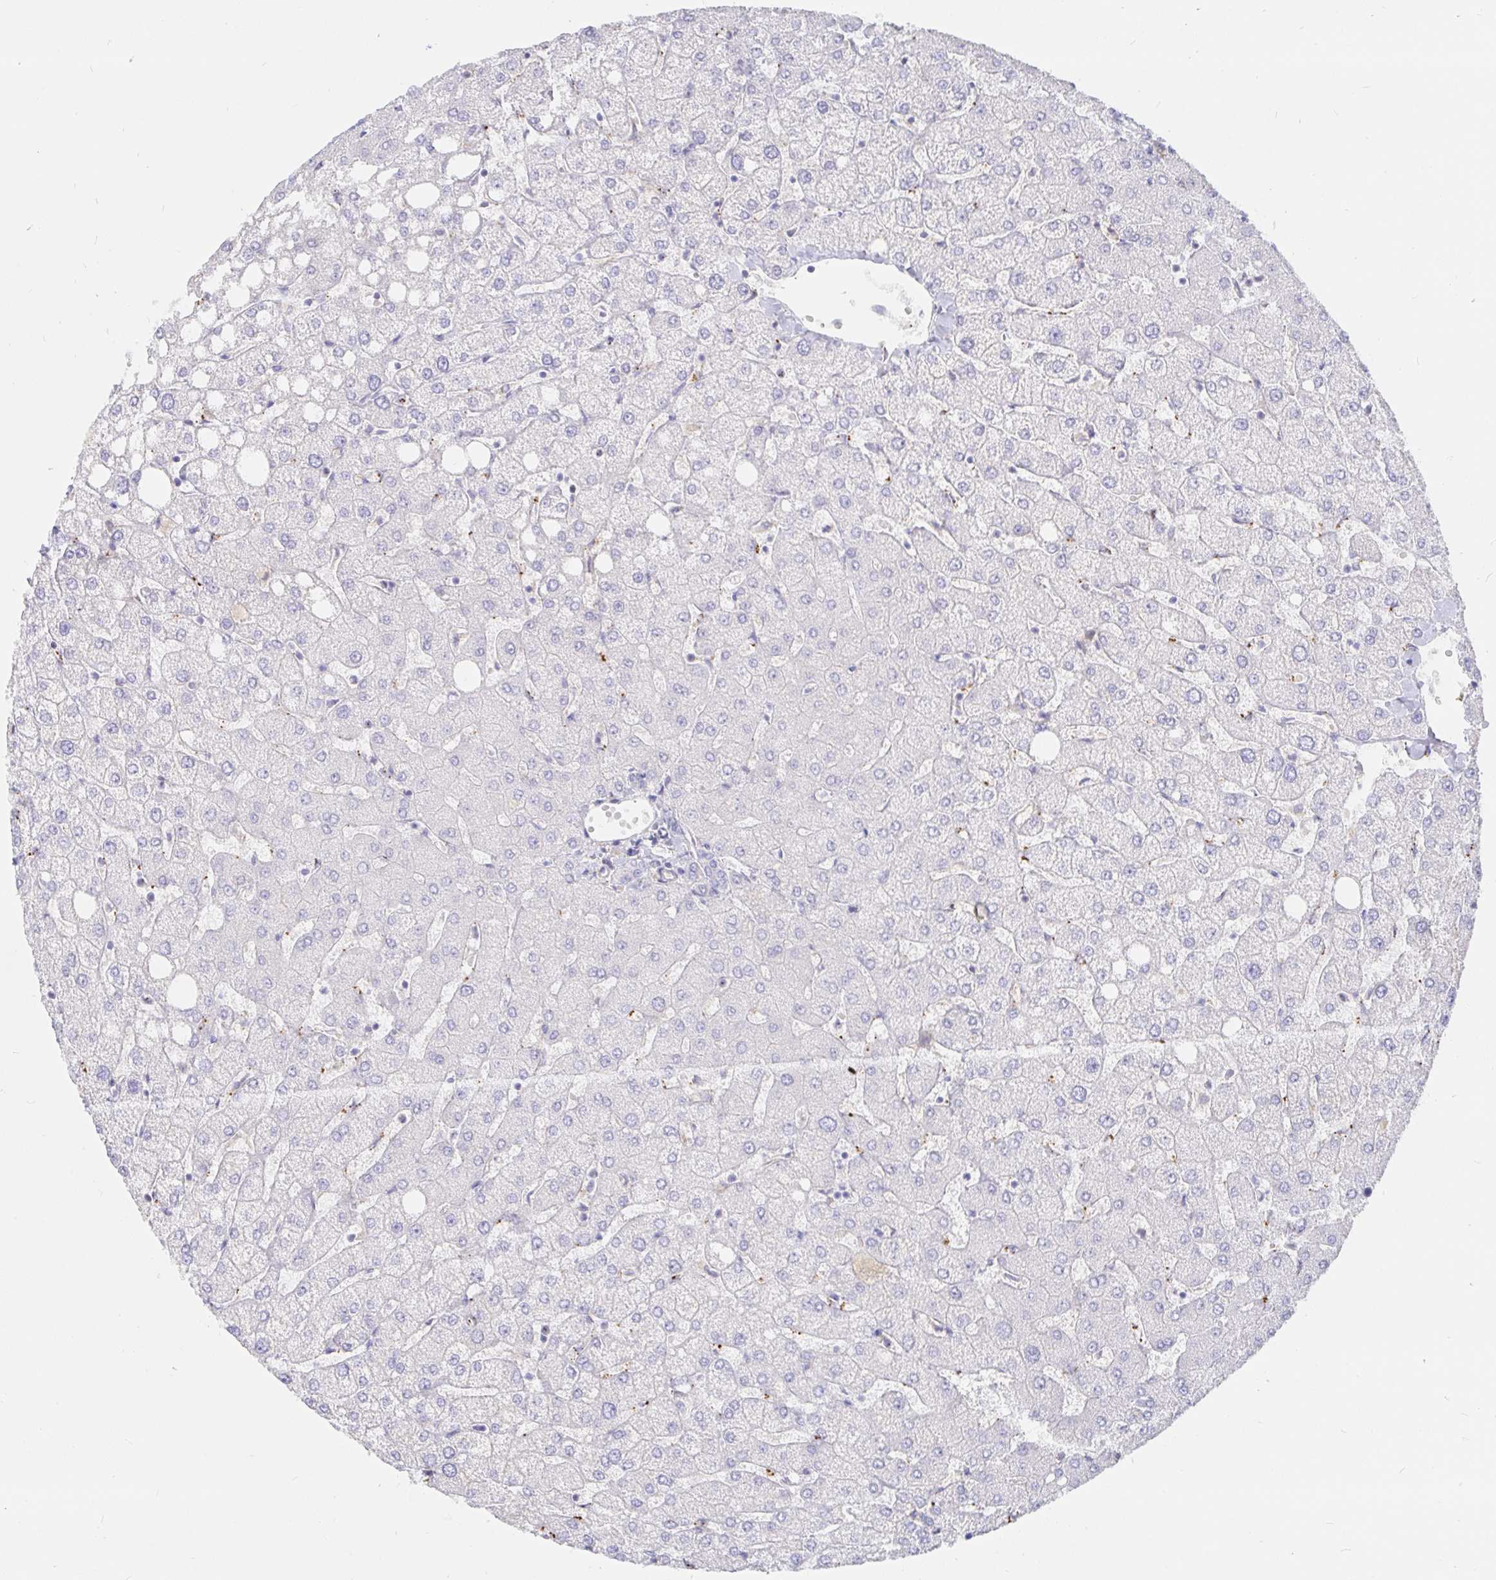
{"staining": {"intensity": "negative", "quantity": "none", "location": "none"}, "tissue": "liver", "cell_type": "Cholangiocytes", "image_type": "normal", "snomed": [{"axis": "morphology", "description": "Normal tissue, NOS"}, {"axis": "topography", "description": "Liver"}], "caption": "Human liver stained for a protein using immunohistochemistry (IHC) demonstrates no expression in cholangiocytes.", "gene": "KCTD19", "patient": {"sex": "female", "age": 54}}